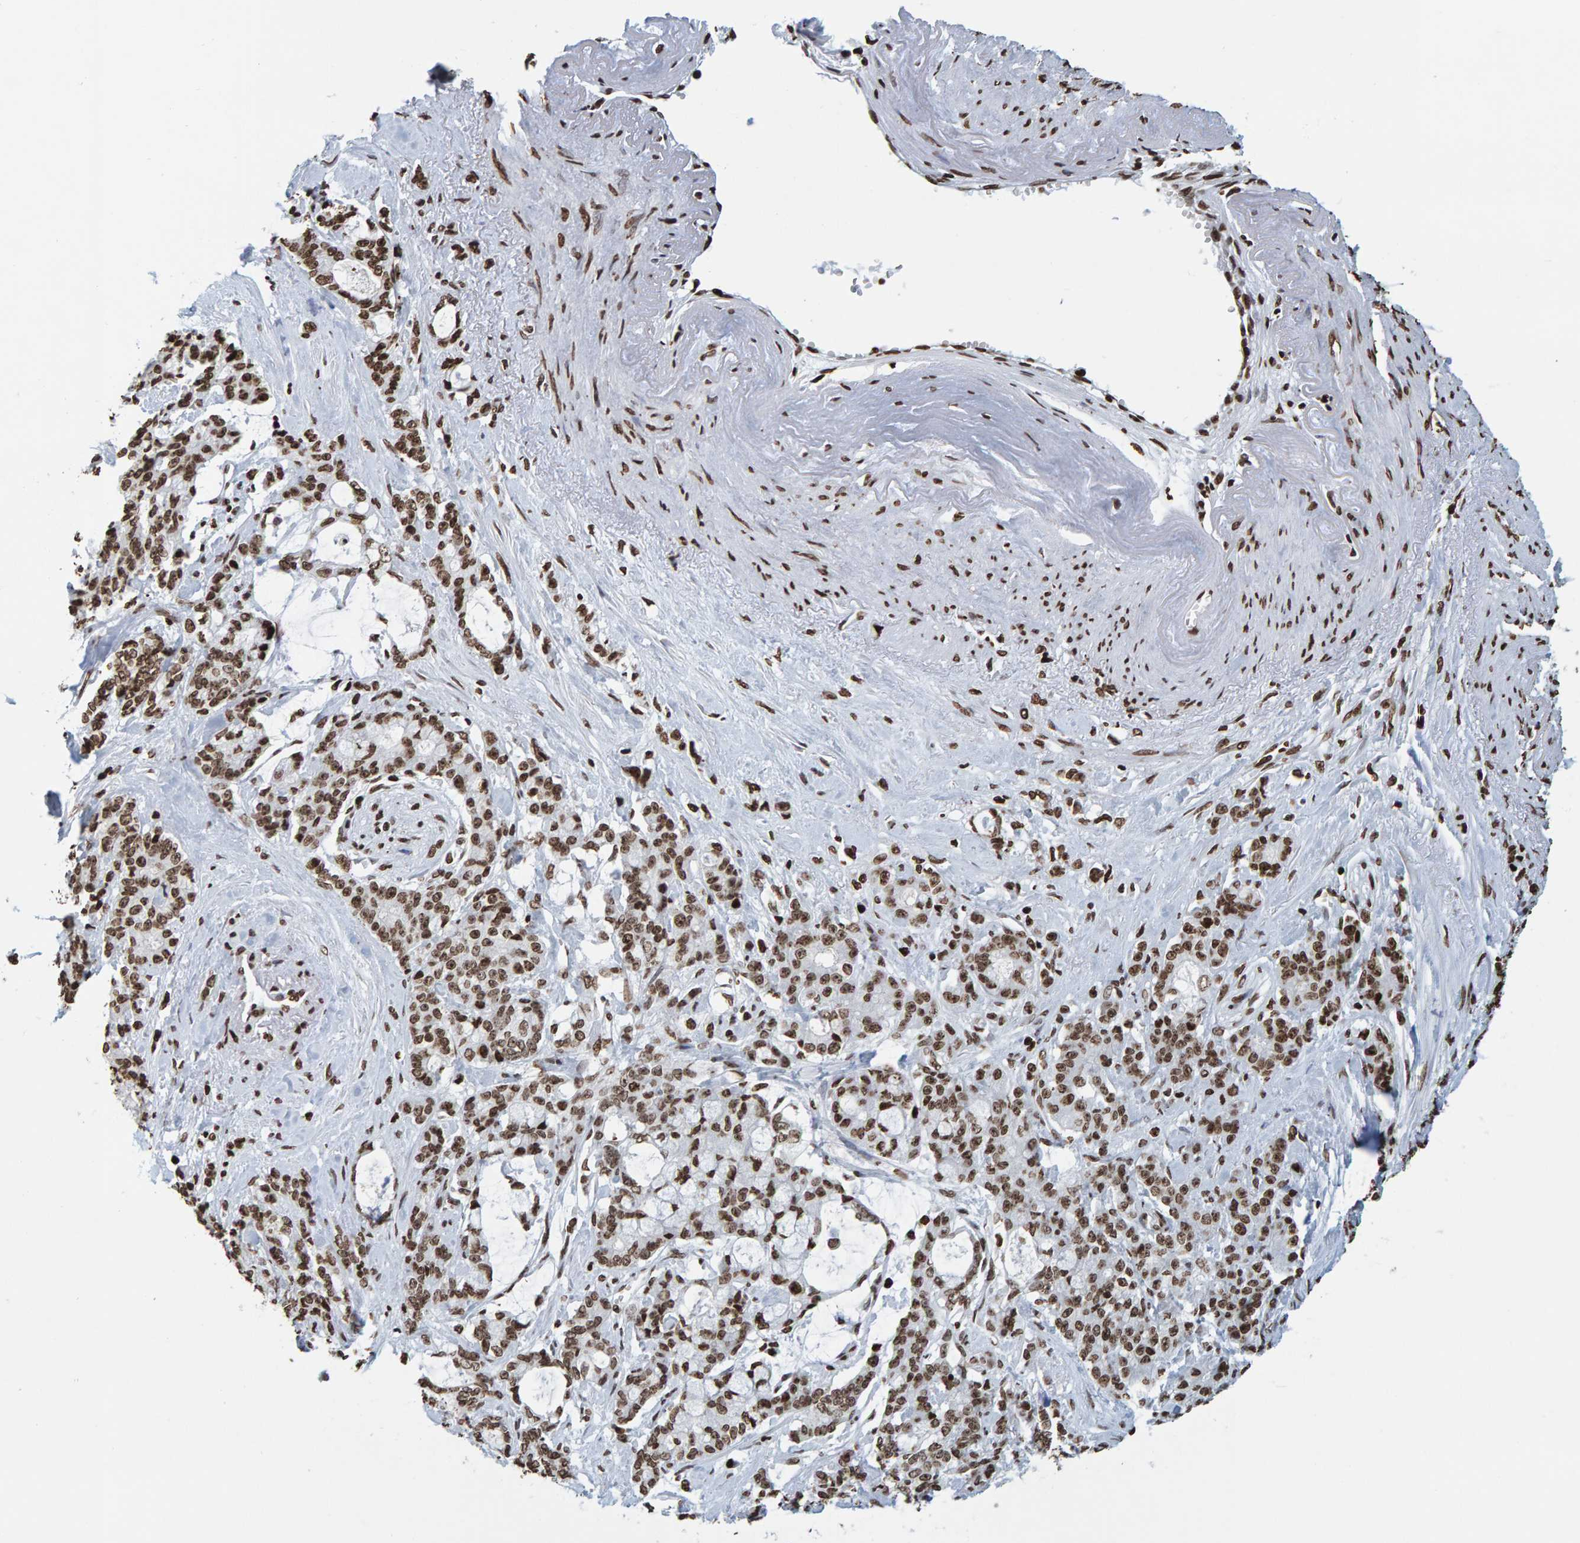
{"staining": {"intensity": "moderate", "quantity": ">75%", "location": "nuclear"}, "tissue": "pancreatic cancer", "cell_type": "Tumor cells", "image_type": "cancer", "snomed": [{"axis": "morphology", "description": "Adenocarcinoma, NOS"}, {"axis": "topography", "description": "Pancreas"}], "caption": "An image of human pancreatic adenocarcinoma stained for a protein exhibits moderate nuclear brown staining in tumor cells. (Brightfield microscopy of DAB IHC at high magnification).", "gene": "BRF2", "patient": {"sex": "female", "age": 73}}